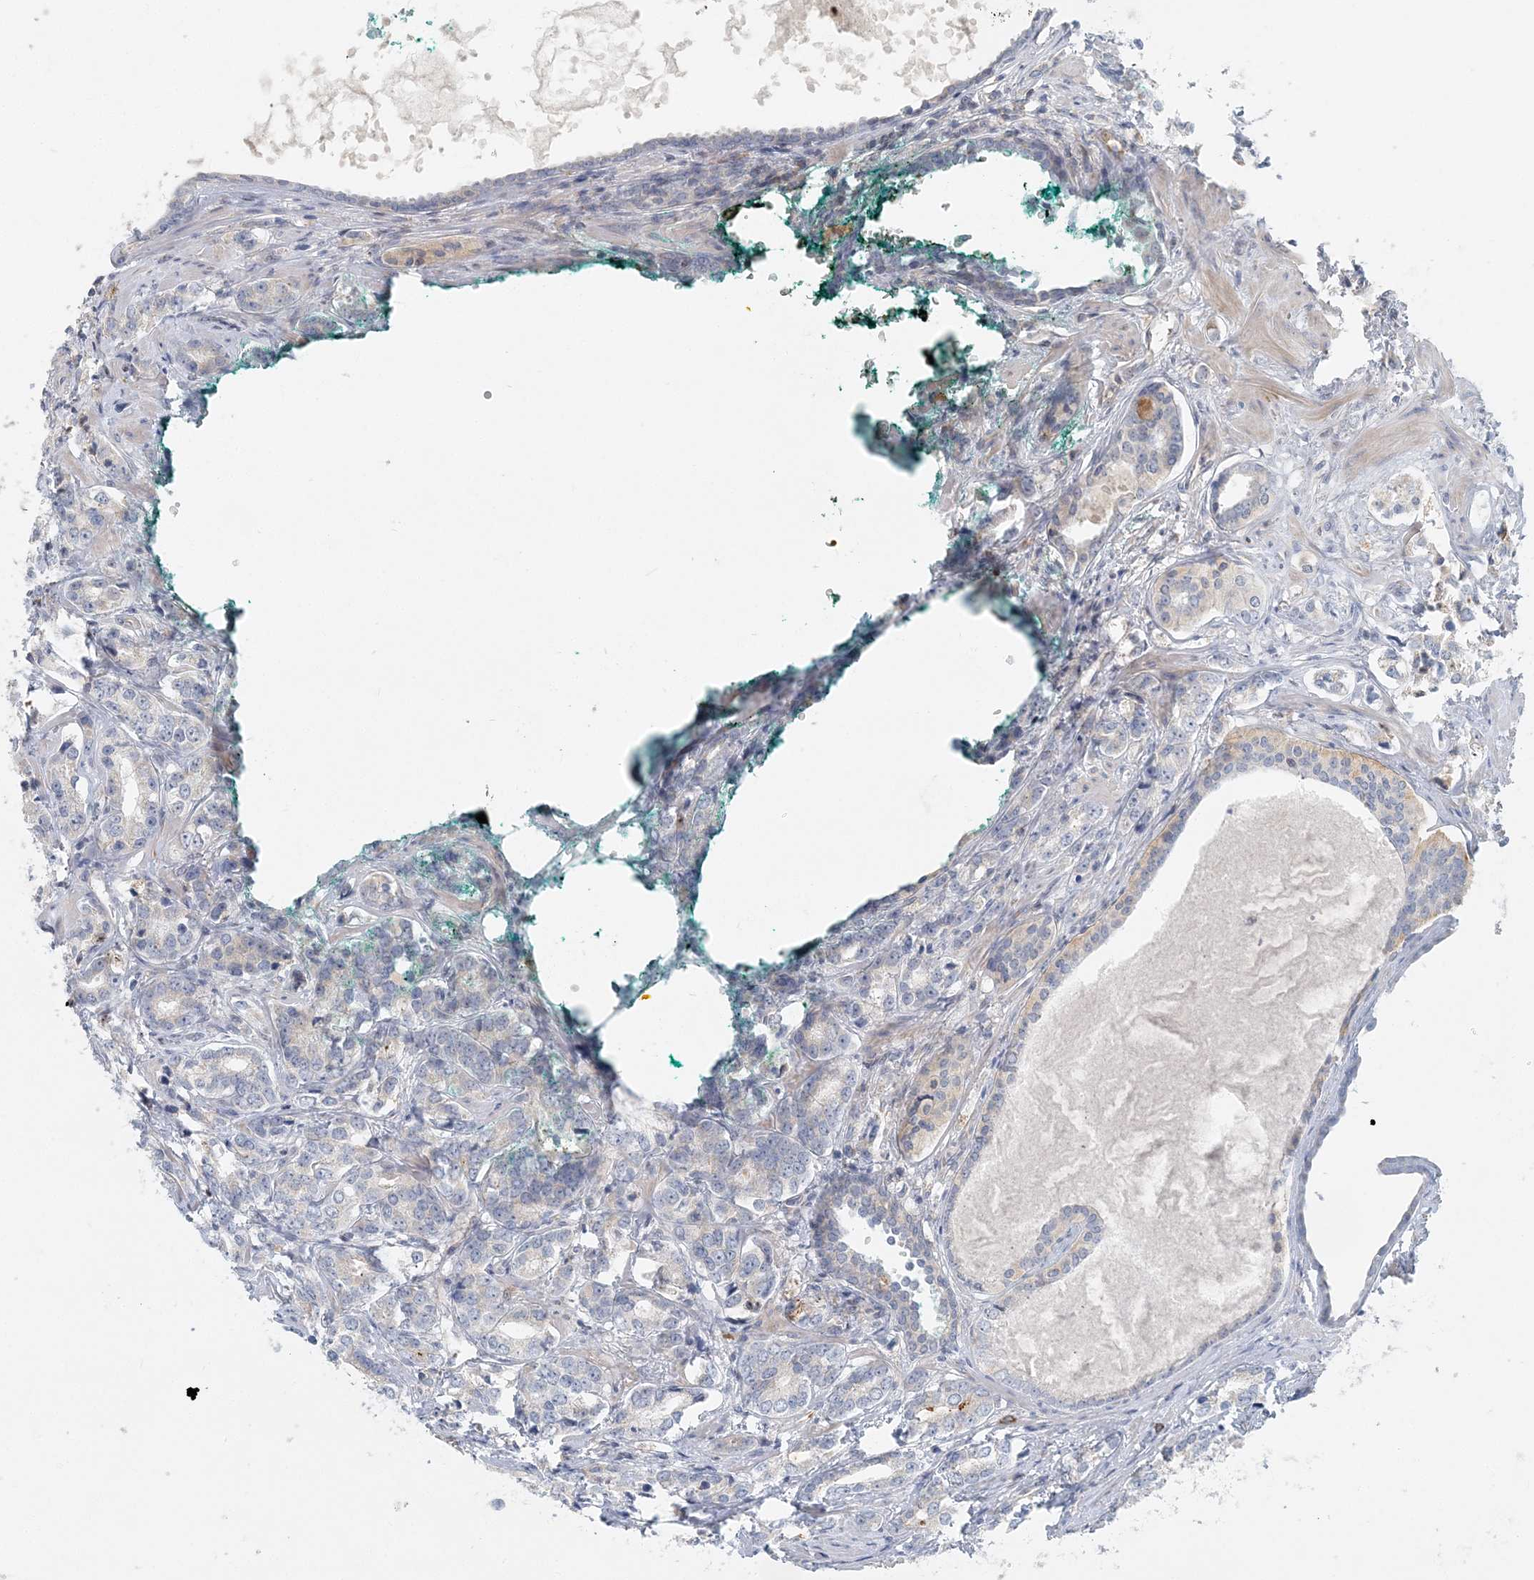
{"staining": {"intensity": "weak", "quantity": "<25%", "location": "cytoplasmic/membranous"}, "tissue": "prostate cancer", "cell_type": "Tumor cells", "image_type": "cancer", "snomed": [{"axis": "morphology", "description": "Adenocarcinoma, High grade"}, {"axis": "topography", "description": "Prostate"}], "caption": "Tumor cells show no significant positivity in prostate cancer (high-grade adenocarcinoma).", "gene": "NAA11", "patient": {"sex": "male", "age": 62}}